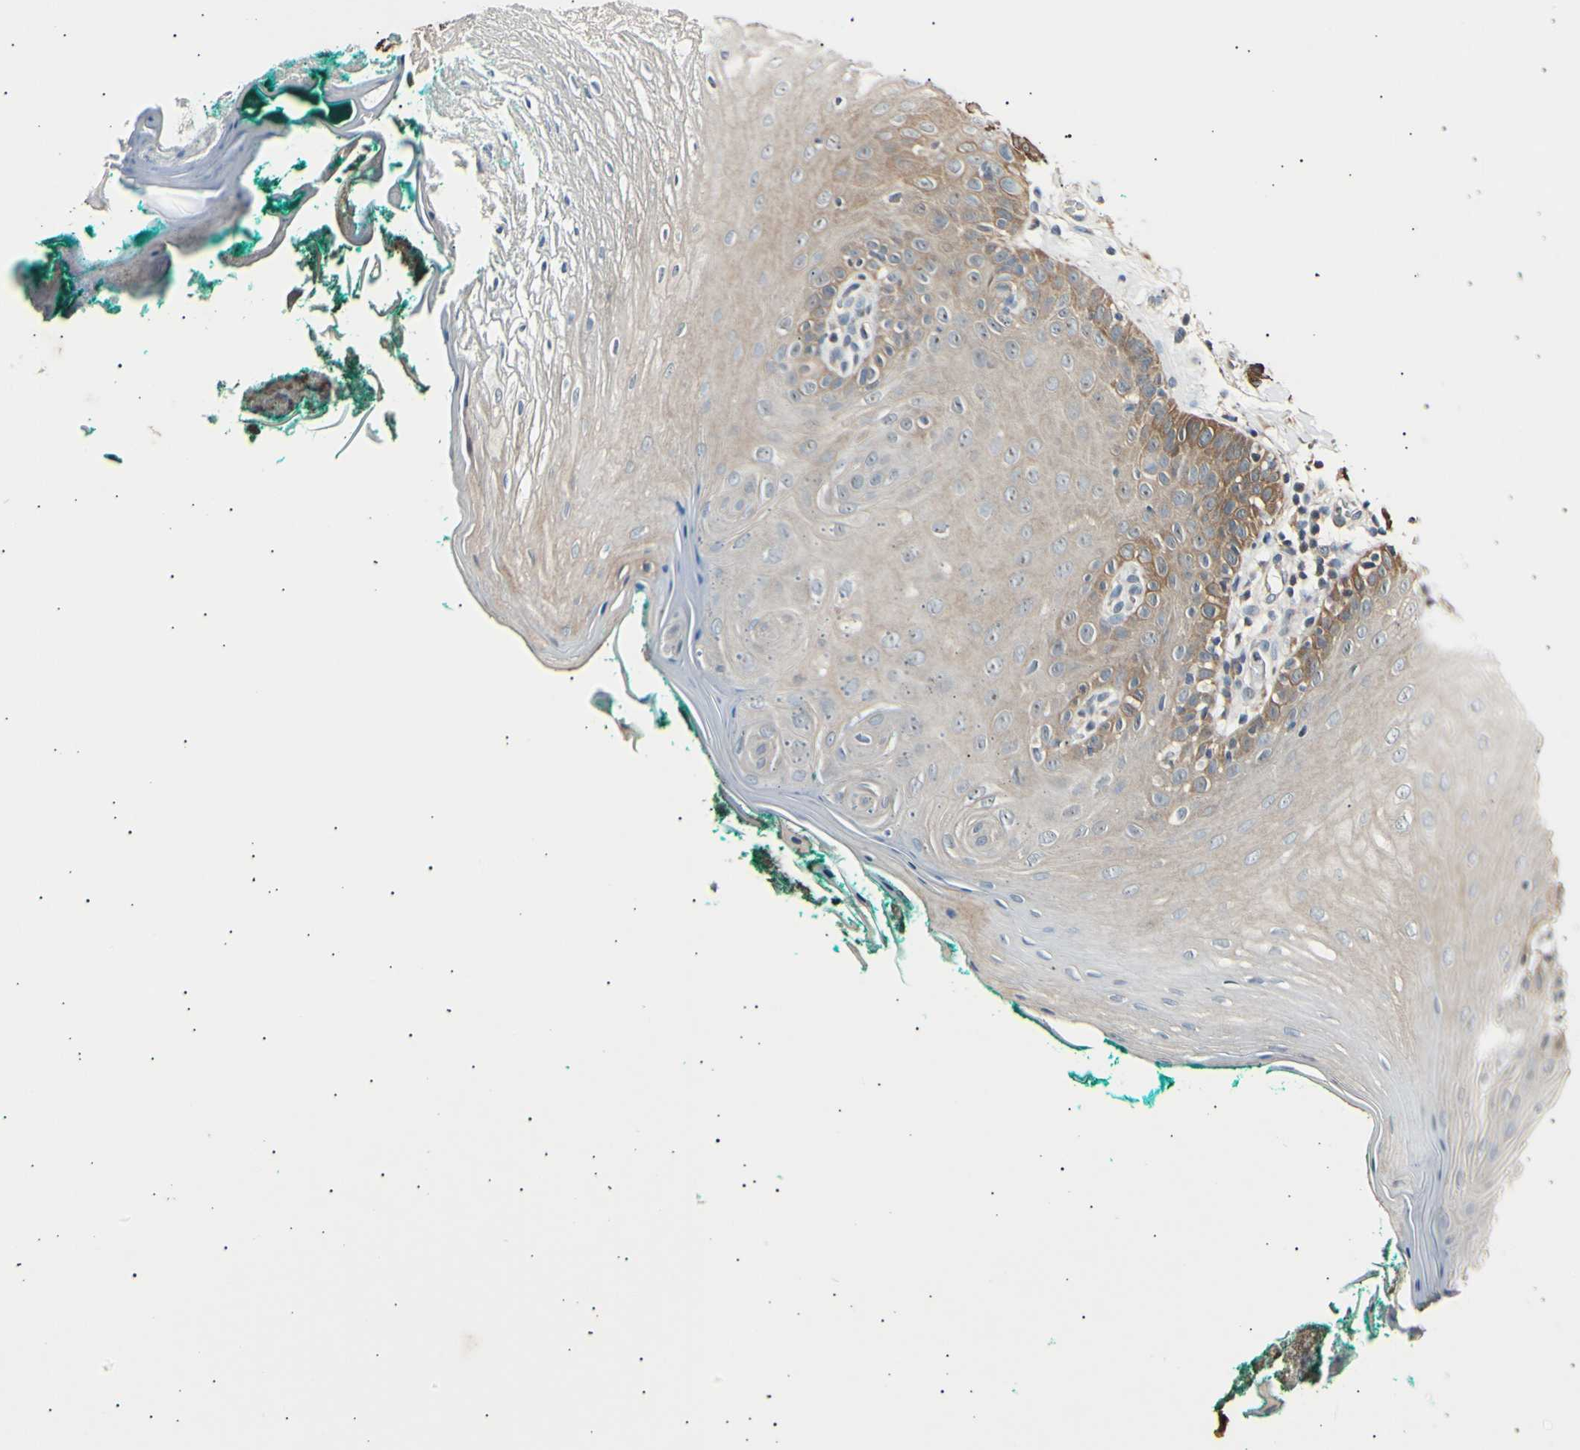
{"staining": {"intensity": "moderate", "quantity": "25%-75%", "location": "cytoplasmic/membranous"}, "tissue": "oral mucosa", "cell_type": "Squamous epithelial cells", "image_type": "normal", "snomed": [{"axis": "morphology", "description": "Normal tissue, NOS"}, {"axis": "topography", "description": "Skeletal muscle"}, {"axis": "topography", "description": "Oral tissue"}], "caption": "Immunohistochemistry micrograph of normal oral mucosa: oral mucosa stained using immunohistochemistry (IHC) exhibits medium levels of moderate protein expression localized specifically in the cytoplasmic/membranous of squamous epithelial cells, appearing as a cytoplasmic/membranous brown color.", "gene": "ITGA6", "patient": {"sex": "male", "age": 58}}